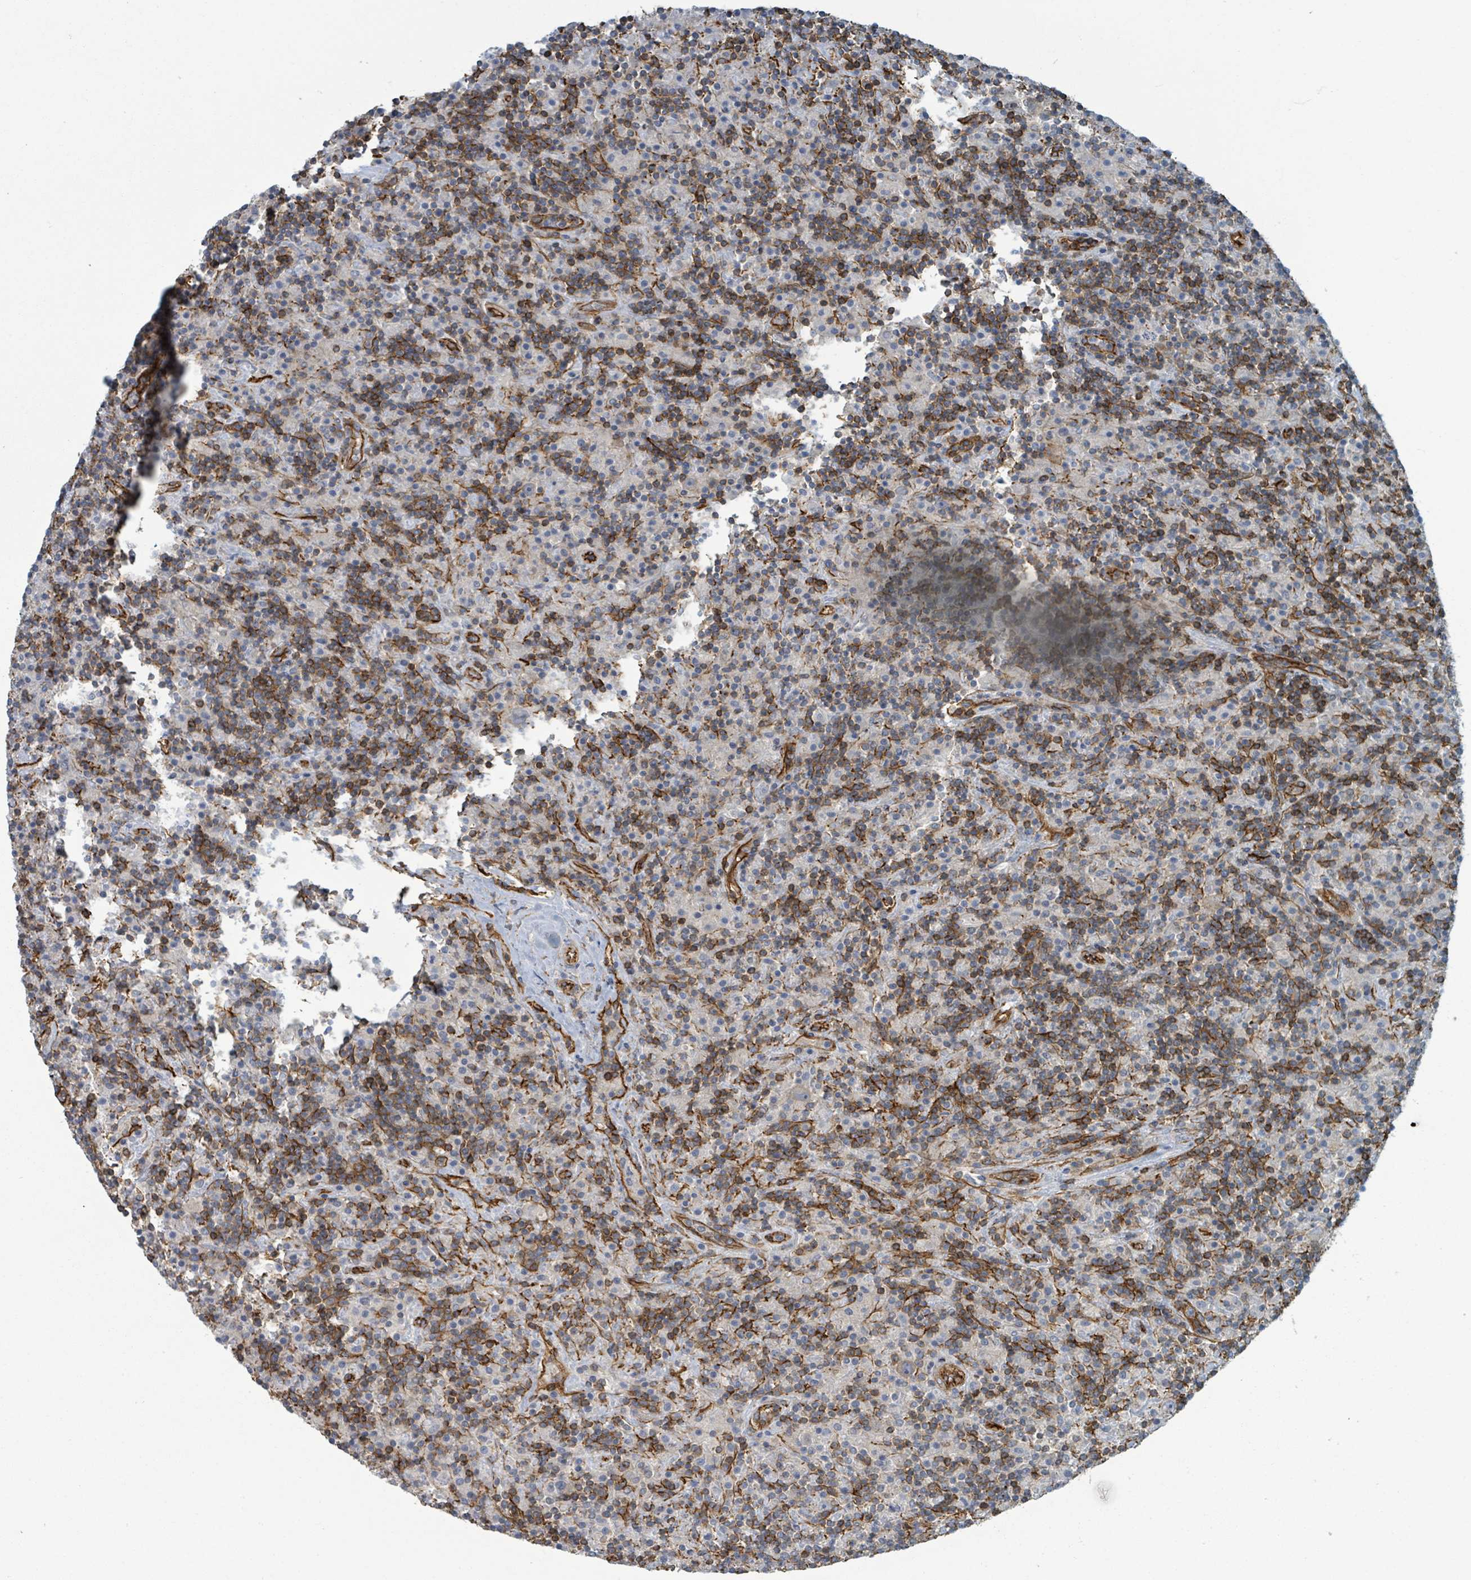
{"staining": {"intensity": "moderate", "quantity": "25%-75%", "location": "cytoplasmic/membranous"}, "tissue": "lymphoma", "cell_type": "Tumor cells", "image_type": "cancer", "snomed": [{"axis": "morphology", "description": "Hodgkin's disease, NOS"}, {"axis": "topography", "description": "Lymph node"}], "caption": "Immunohistochemical staining of lymphoma exhibits medium levels of moderate cytoplasmic/membranous protein expression in approximately 25%-75% of tumor cells.", "gene": "LDOC1", "patient": {"sex": "male", "age": 70}}